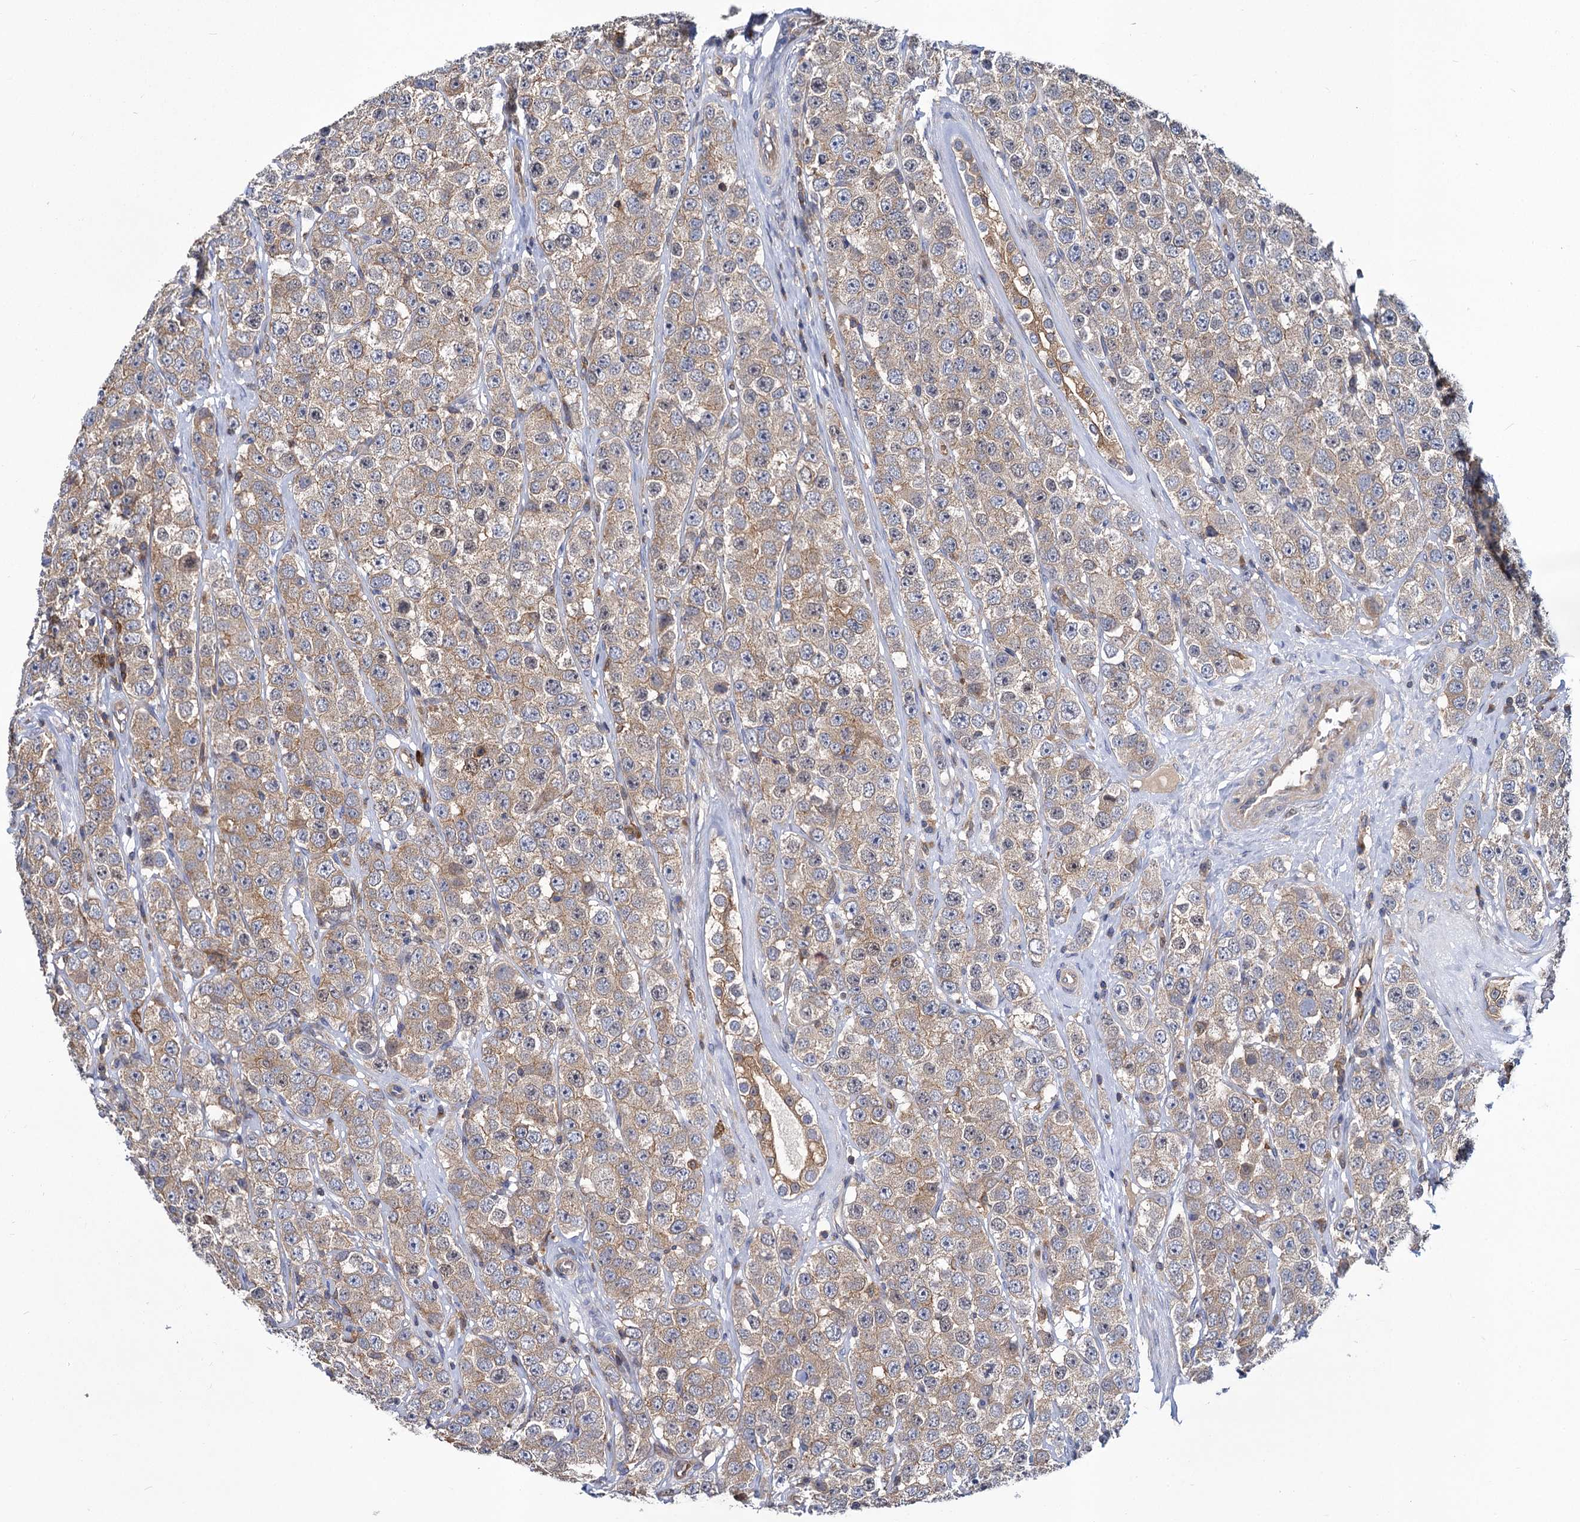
{"staining": {"intensity": "weak", "quantity": ">75%", "location": "cytoplasmic/membranous"}, "tissue": "testis cancer", "cell_type": "Tumor cells", "image_type": "cancer", "snomed": [{"axis": "morphology", "description": "Seminoma, NOS"}, {"axis": "topography", "description": "Testis"}], "caption": "Weak cytoplasmic/membranous protein expression is present in about >75% of tumor cells in testis seminoma. The protein of interest is shown in brown color, while the nuclei are stained blue.", "gene": "GCLC", "patient": {"sex": "male", "age": 28}}